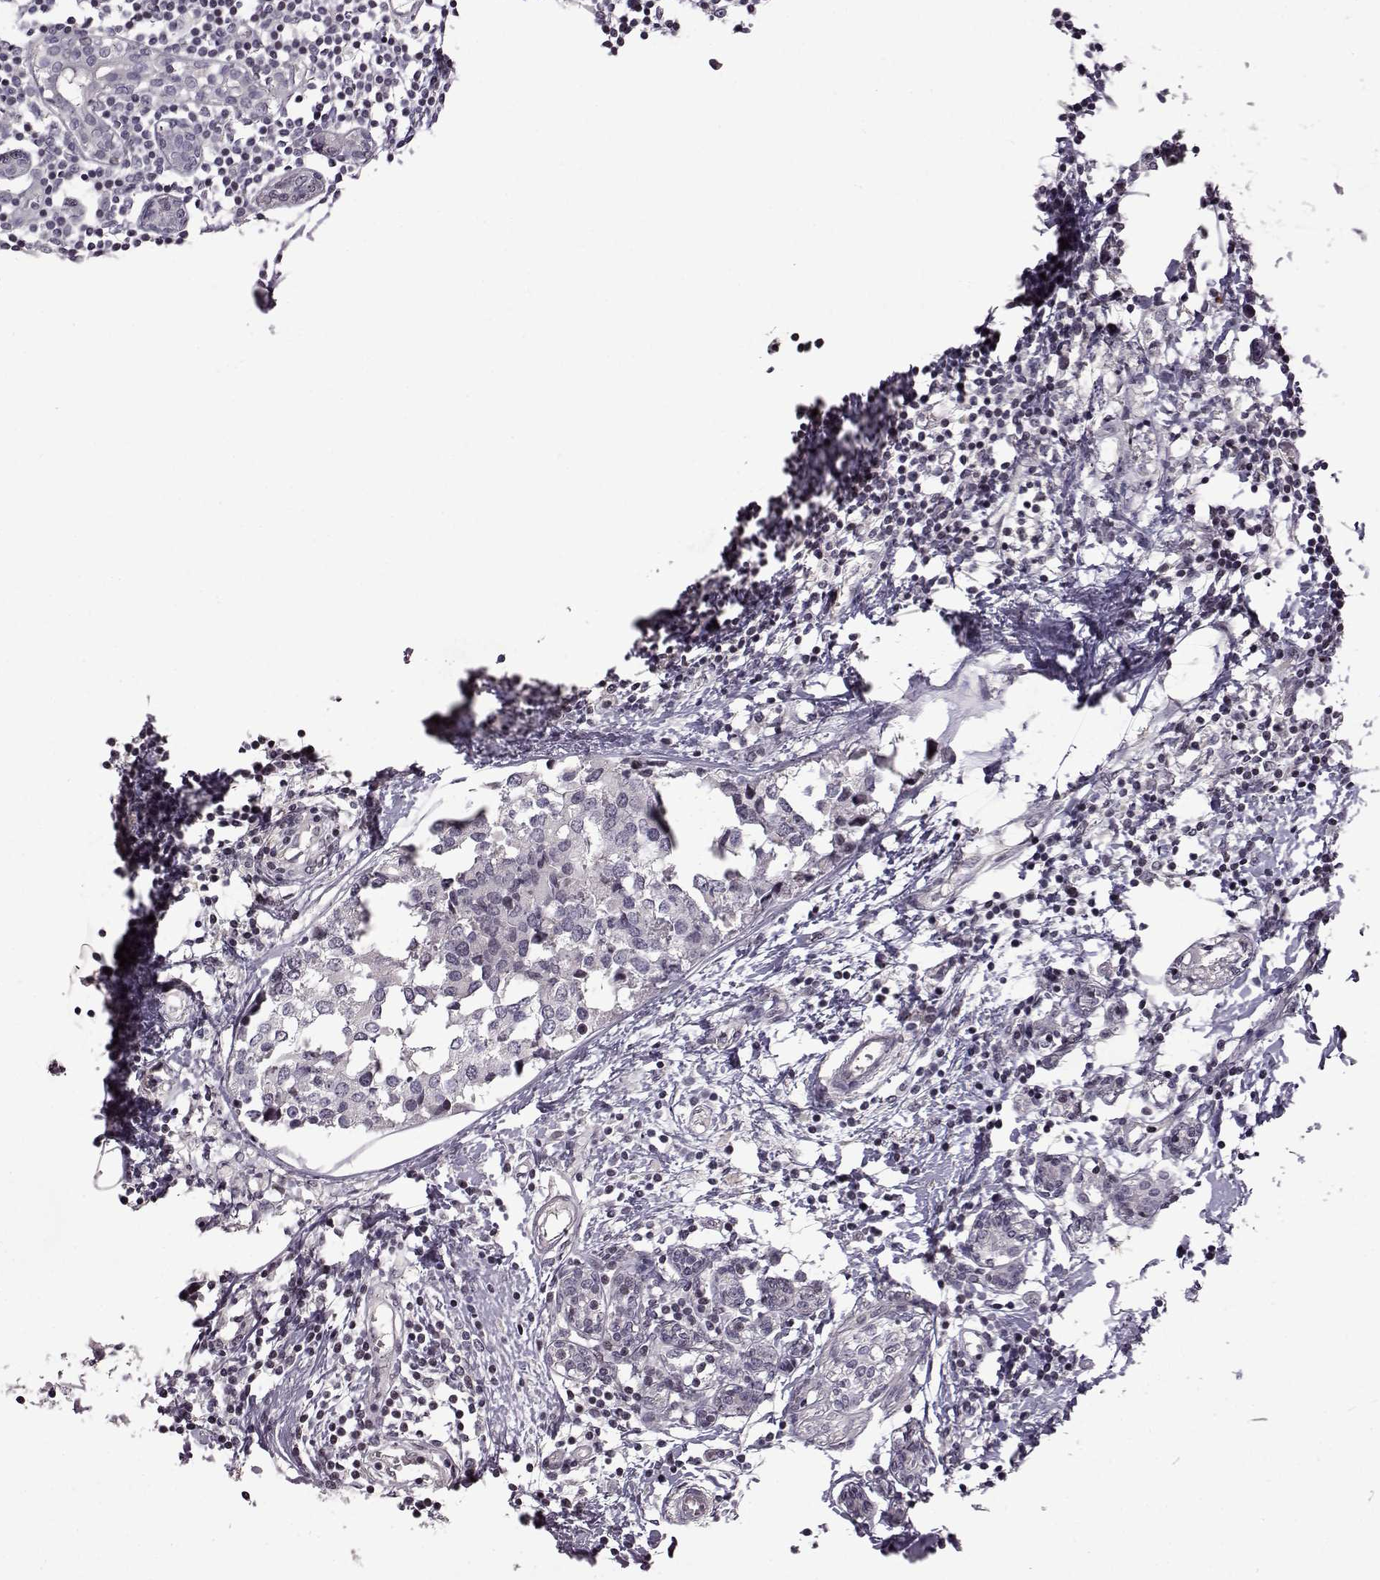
{"staining": {"intensity": "negative", "quantity": "none", "location": "none"}, "tissue": "breast cancer", "cell_type": "Tumor cells", "image_type": "cancer", "snomed": [{"axis": "morphology", "description": "Lobular carcinoma"}, {"axis": "topography", "description": "Breast"}], "caption": "Immunohistochemistry (IHC) of breast cancer (lobular carcinoma) reveals no staining in tumor cells.", "gene": "GAL", "patient": {"sex": "female", "age": 59}}